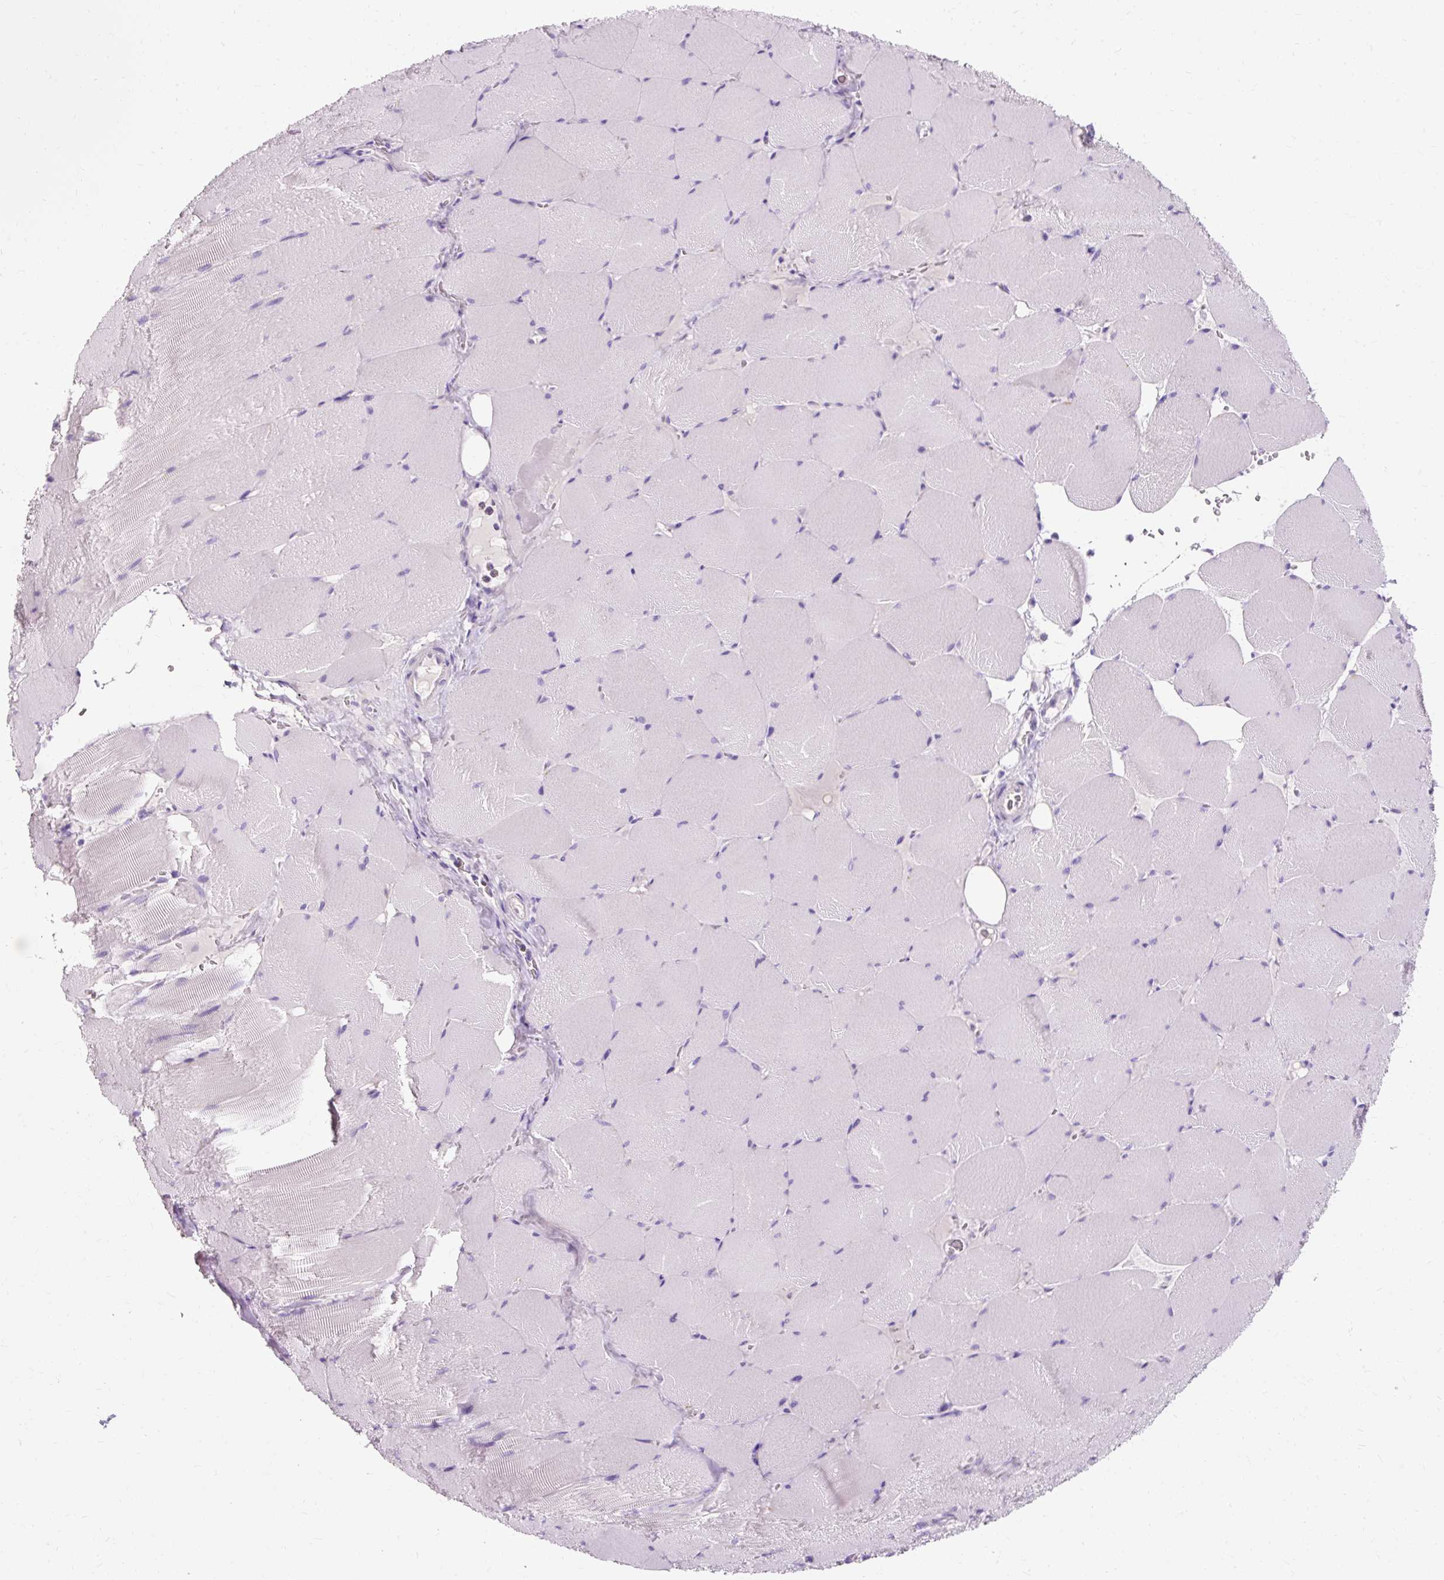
{"staining": {"intensity": "negative", "quantity": "none", "location": "none"}, "tissue": "skeletal muscle", "cell_type": "Myocytes", "image_type": "normal", "snomed": [{"axis": "morphology", "description": "Normal tissue, NOS"}, {"axis": "topography", "description": "Skeletal muscle"}, {"axis": "topography", "description": "Head-Neck"}], "caption": "A photomicrograph of skeletal muscle stained for a protein exhibits no brown staining in myocytes. Brightfield microscopy of immunohistochemistry stained with DAB (brown) and hematoxylin (blue), captured at high magnification.", "gene": "CLDN25", "patient": {"sex": "male", "age": 66}}